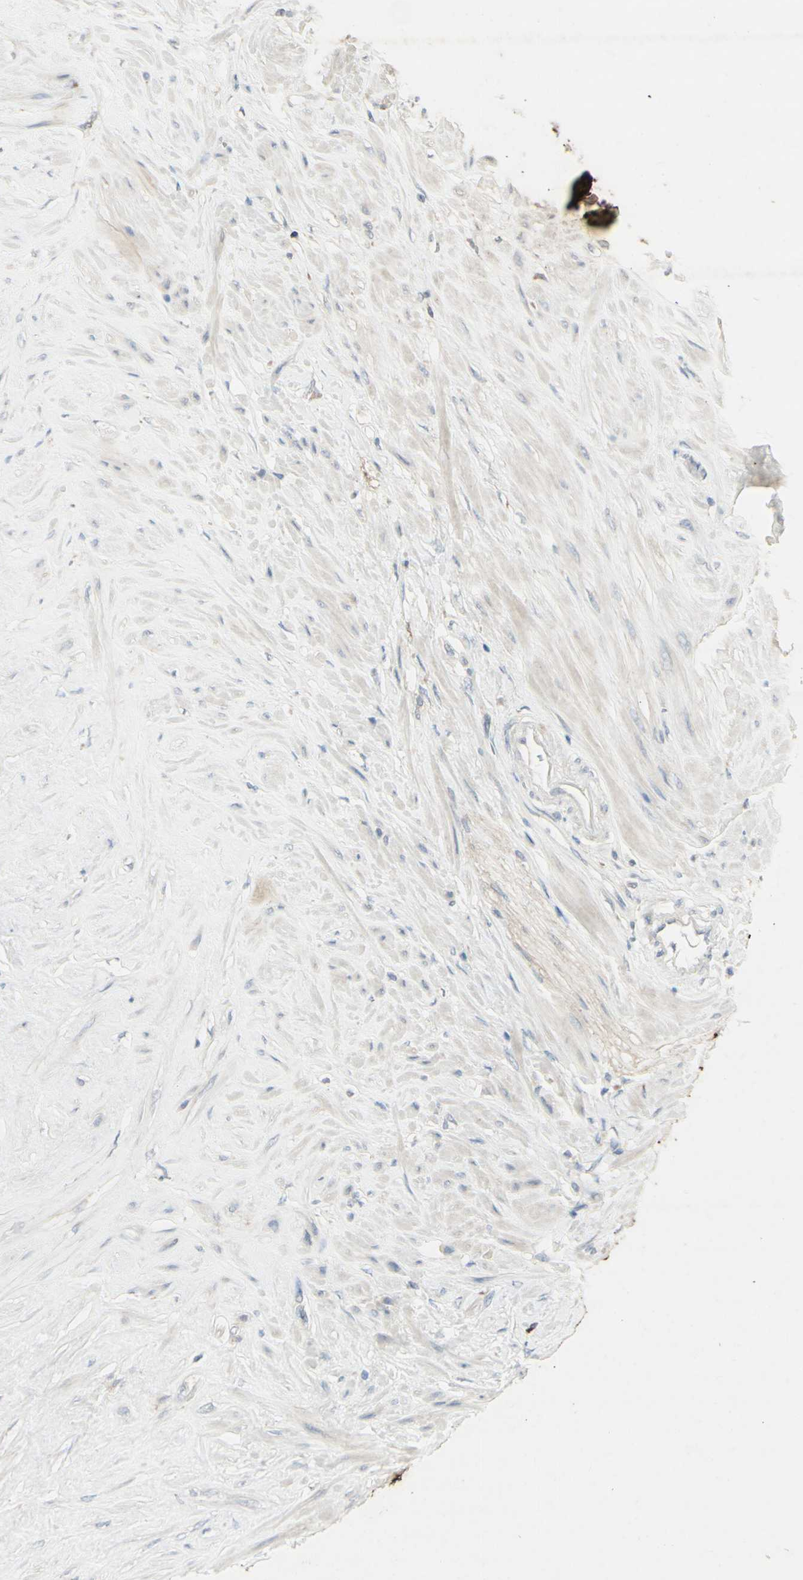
{"staining": {"intensity": "strong", "quantity": "<25%", "location": "cytoplasmic/membranous,nuclear"}, "tissue": "seminal vesicle", "cell_type": "Glandular cells", "image_type": "normal", "snomed": [{"axis": "morphology", "description": "Normal tissue, NOS"}, {"axis": "topography", "description": "Seminal veicle"}], "caption": "An image showing strong cytoplasmic/membranous,nuclear staining in about <25% of glandular cells in normal seminal vesicle, as visualized by brown immunohistochemical staining.", "gene": "ATP6V1B1", "patient": {"sex": "male", "age": 63}}